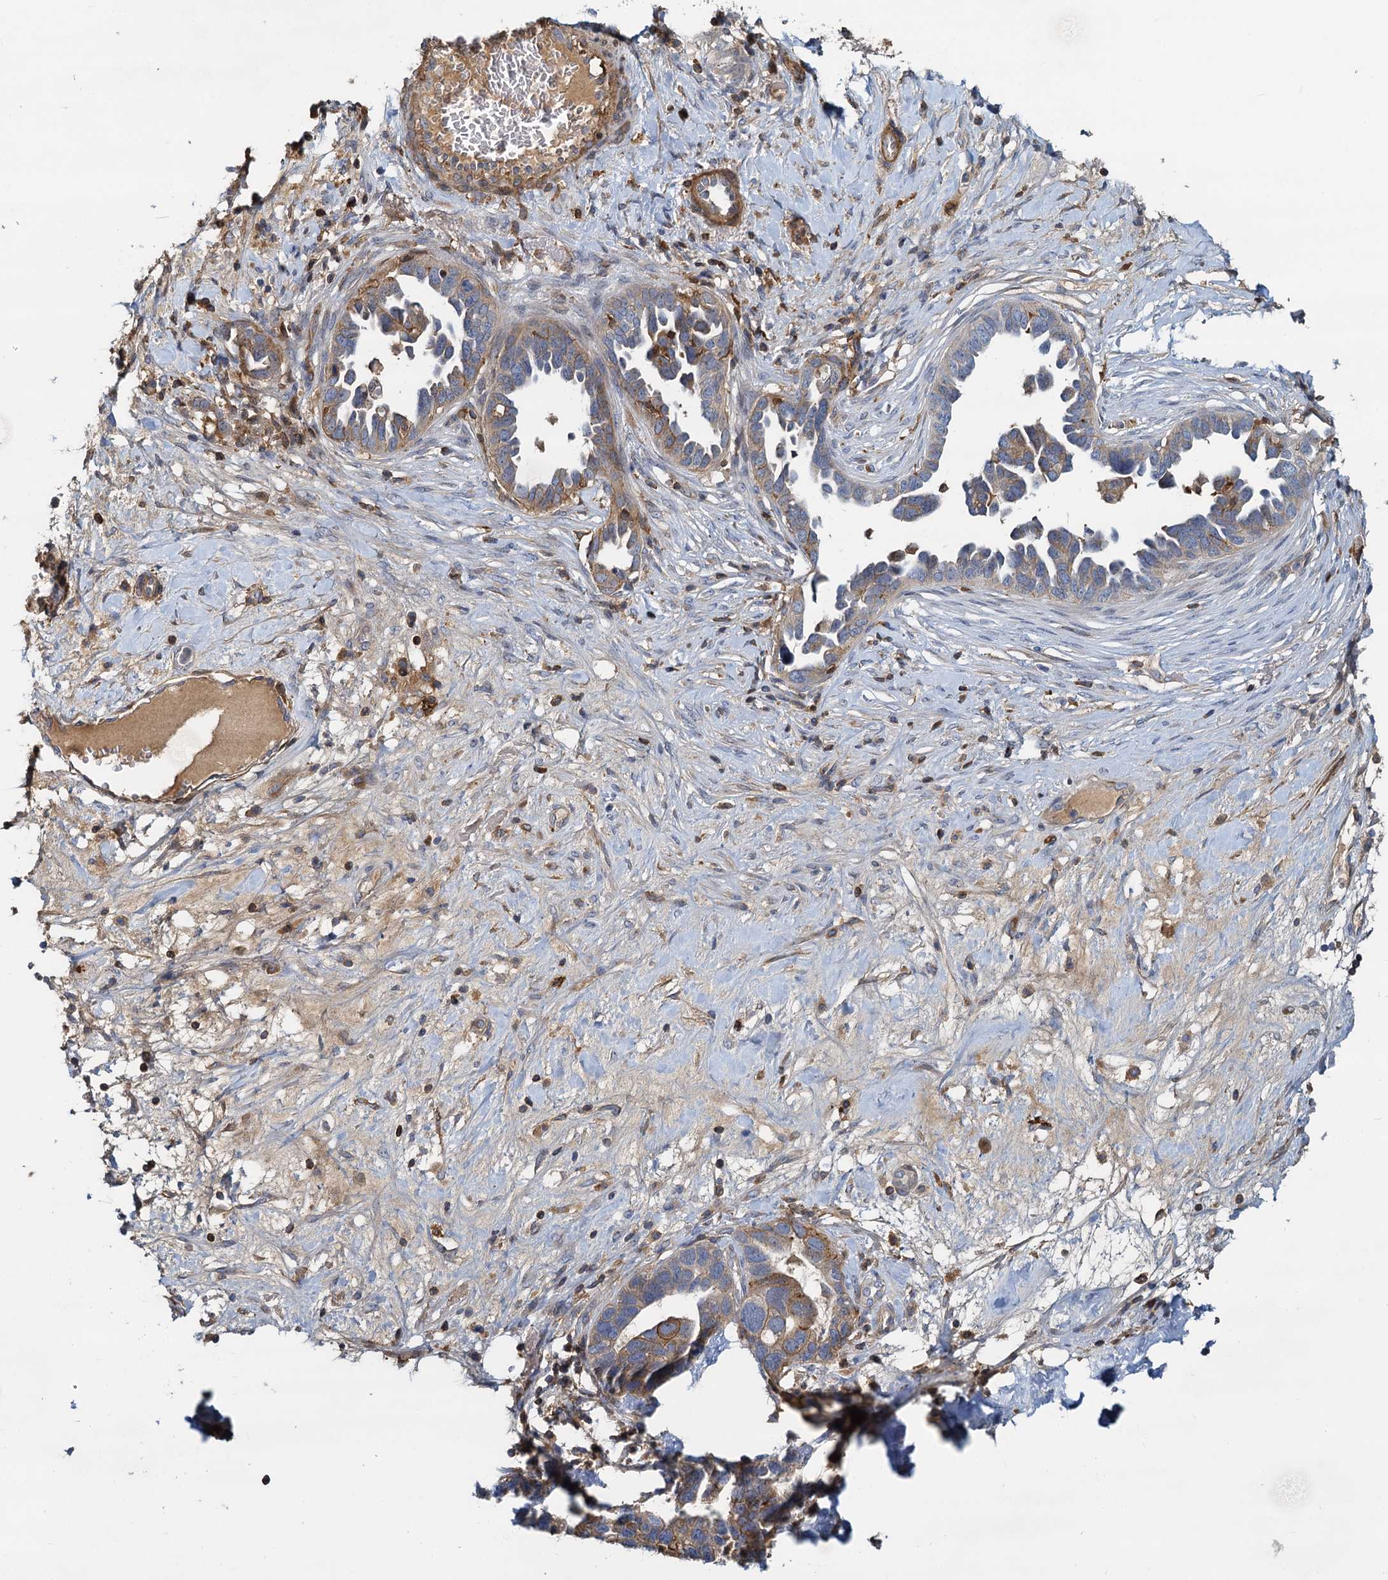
{"staining": {"intensity": "moderate", "quantity": "<25%", "location": "cytoplasmic/membranous"}, "tissue": "ovarian cancer", "cell_type": "Tumor cells", "image_type": "cancer", "snomed": [{"axis": "morphology", "description": "Cystadenocarcinoma, serous, NOS"}, {"axis": "topography", "description": "Ovary"}], "caption": "There is low levels of moderate cytoplasmic/membranous staining in tumor cells of ovarian cancer (serous cystadenocarcinoma), as demonstrated by immunohistochemical staining (brown color).", "gene": "LNX2", "patient": {"sex": "female", "age": 54}}